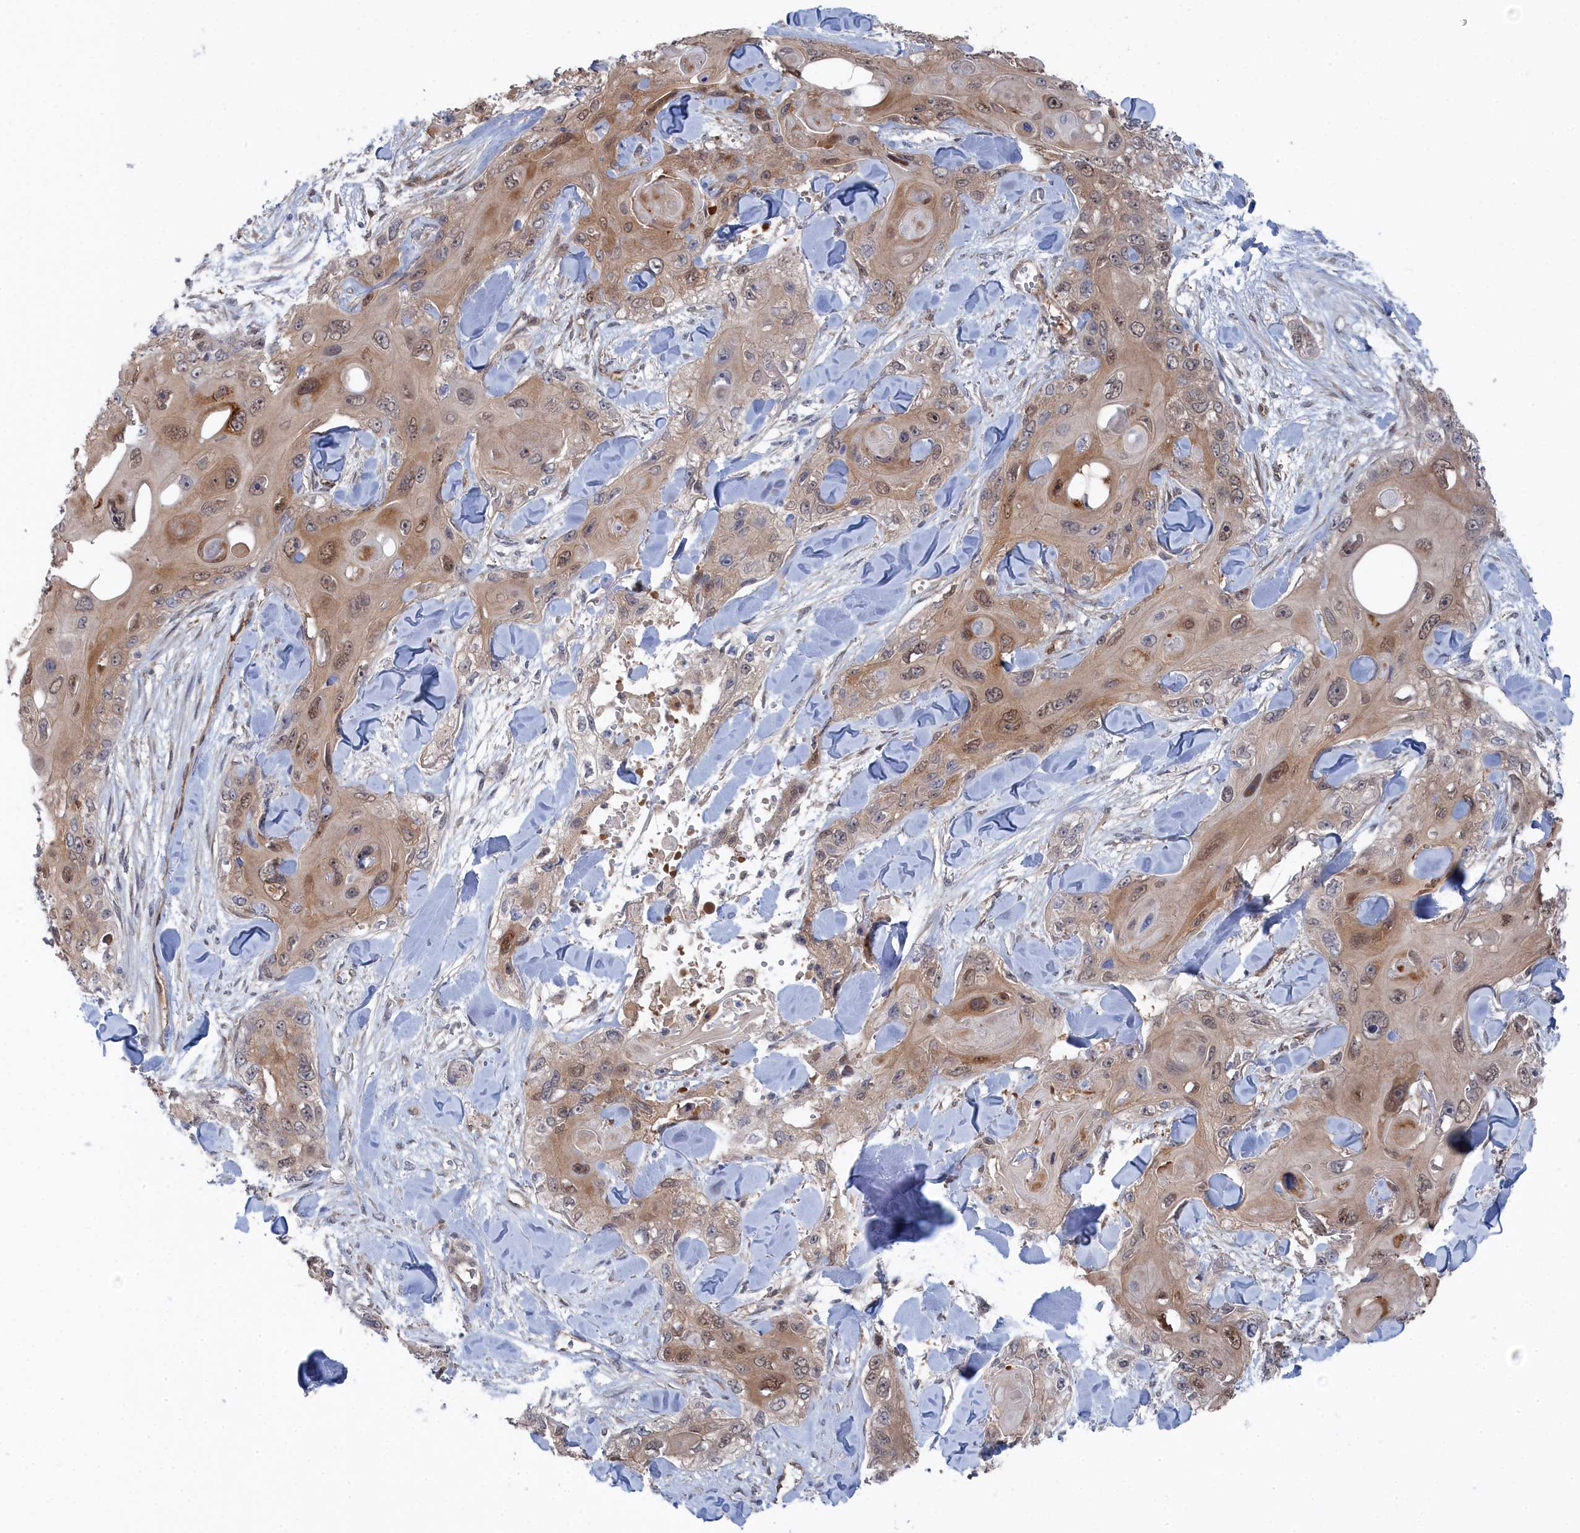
{"staining": {"intensity": "moderate", "quantity": ">75%", "location": "cytoplasmic/membranous,nuclear"}, "tissue": "skin cancer", "cell_type": "Tumor cells", "image_type": "cancer", "snomed": [{"axis": "morphology", "description": "Normal tissue, NOS"}, {"axis": "morphology", "description": "Squamous cell carcinoma, NOS"}, {"axis": "topography", "description": "Skin"}], "caption": "Moderate cytoplasmic/membranous and nuclear staining is appreciated in approximately >75% of tumor cells in skin cancer (squamous cell carcinoma). The protein is stained brown, and the nuclei are stained in blue (DAB IHC with brightfield microscopy, high magnification).", "gene": "IRGQ", "patient": {"sex": "male", "age": 72}}